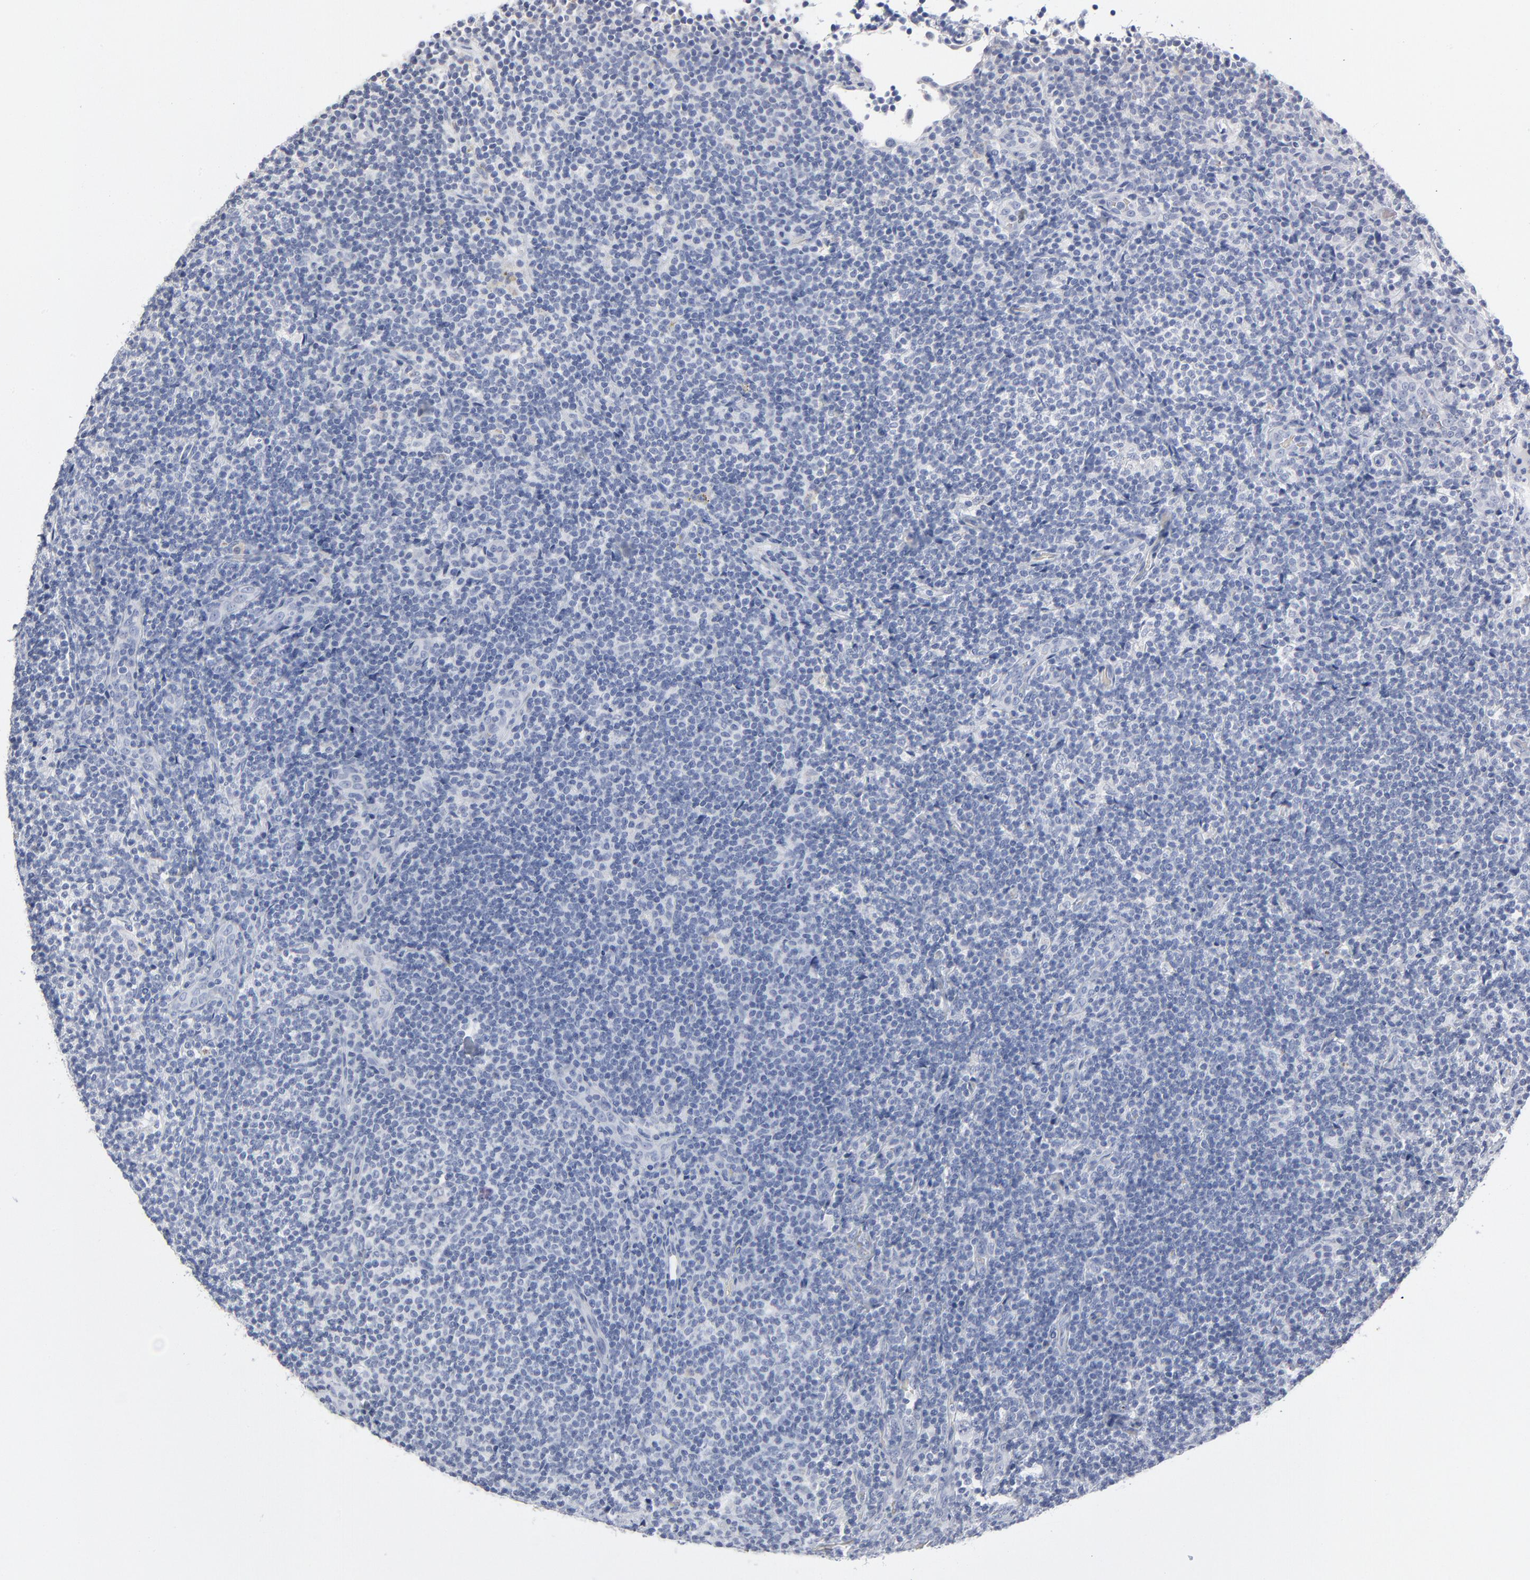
{"staining": {"intensity": "negative", "quantity": "none", "location": "none"}, "tissue": "lymphoma", "cell_type": "Tumor cells", "image_type": "cancer", "snomed": [{"axis": "morphology", "description": "Malignant lymphoma, non-Hodgkin's type, Low grade"}, {"axis": "topography", "description": "Lymph node"}], "caption": "Human lymphoma stained for a protein using IHC demonstrates no positivity in tumor cells.", "gene": "PAGE1", "patient": {"sex": "female", "age": 76}}